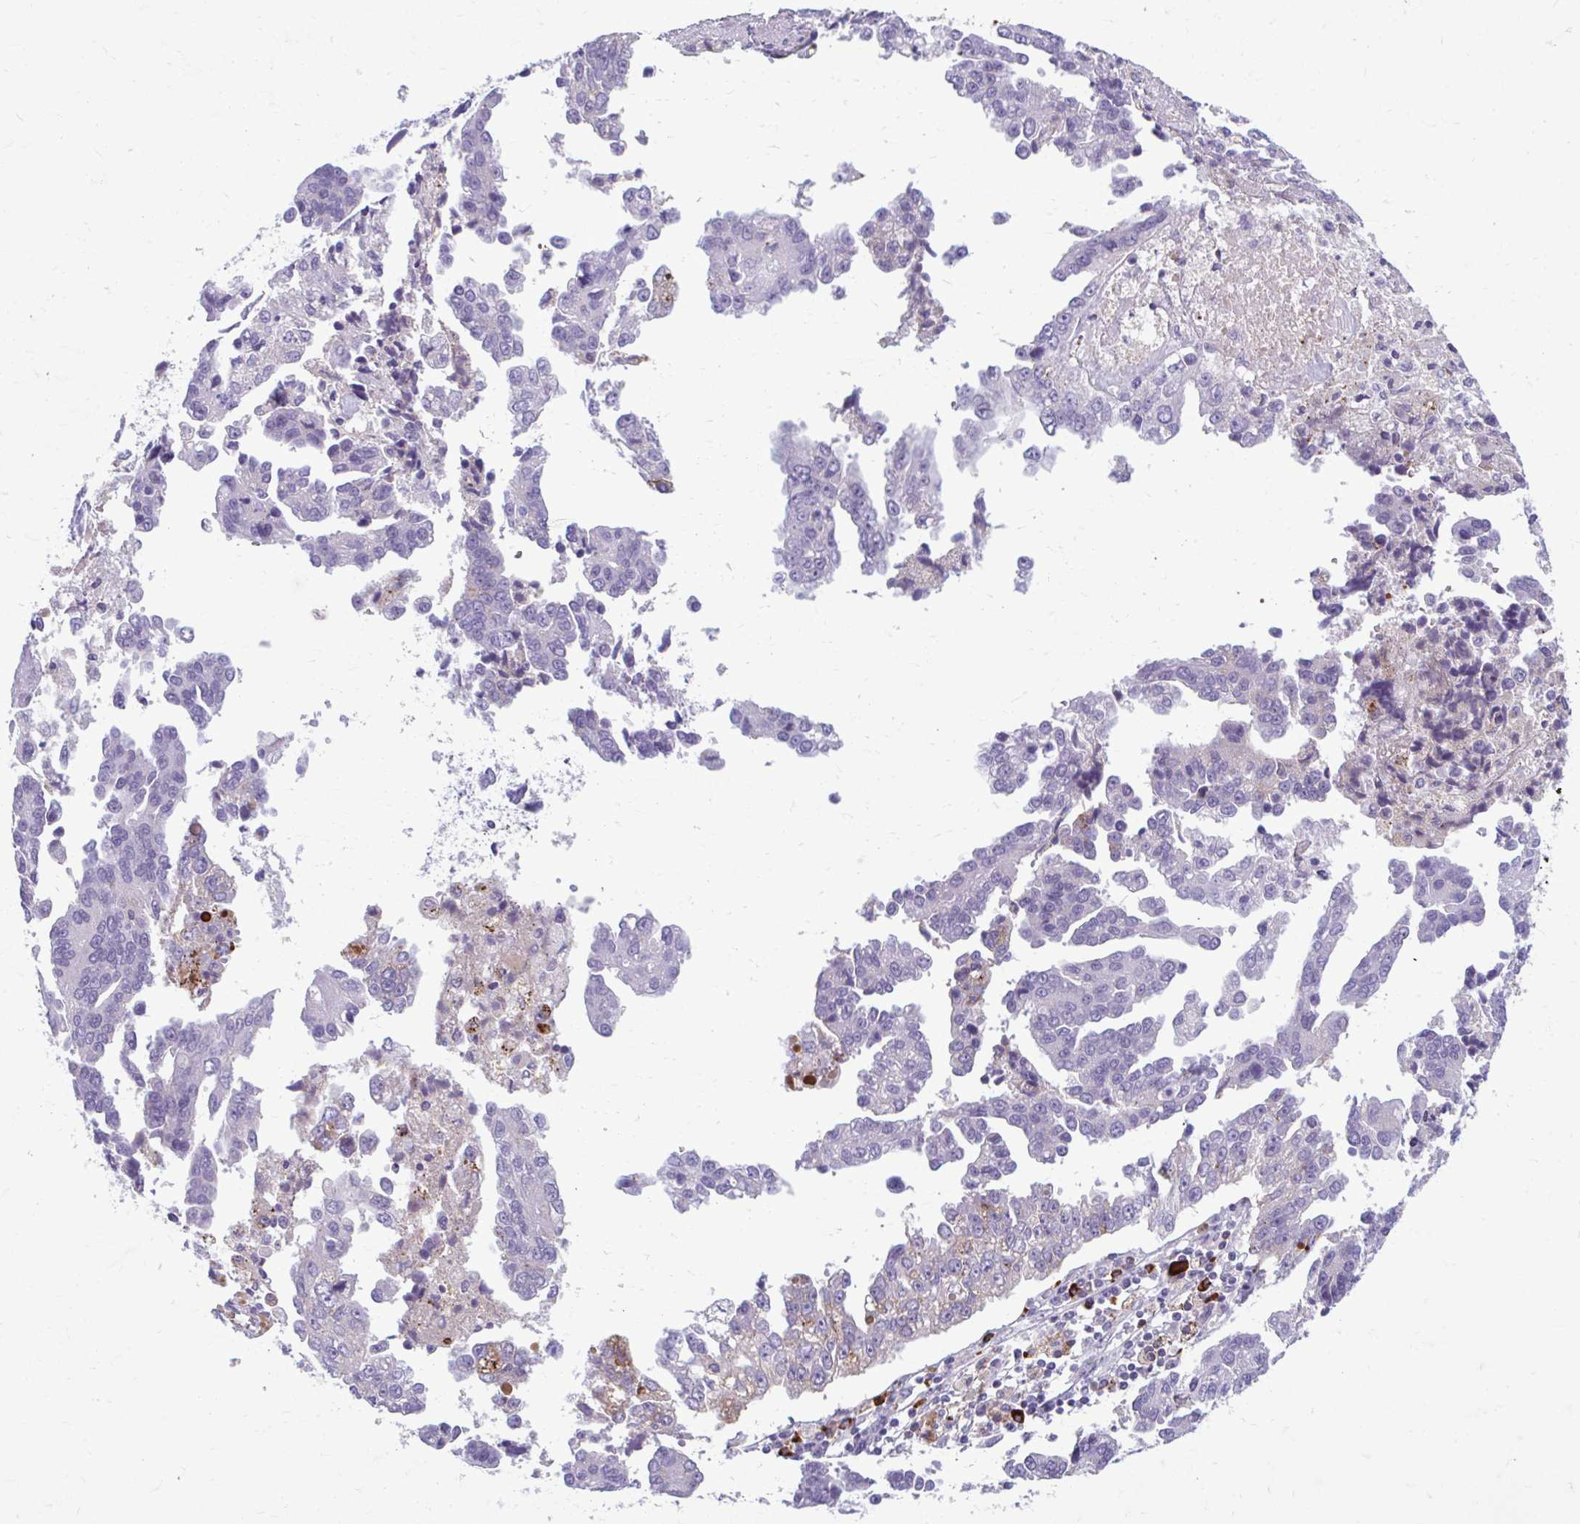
{"staining": {"intensity": "moderate", "quantity": "<25%", "location": "cytoplasmic/membranous"}, "tissue": "ovarian cancer", "cell_type": "Tumor cells", "image_type": "cancer", "snomed": [{"axis": "morphology", "description": "Cystadenocarcinoma, serous, NOS"}, {"axis": "topography", "description": "Ovary"}], "caption": "Immunohistochemistry (IHC) staining of serous cystadenocarcinoma (ovarian), which reveals low levels of moderate cytoplasmic/membranous expression in about <25% of tumor cells indicating moderate cytoplasmic/membranous protein staining. The staining was performed using DAB (3,3'-diaminobenzidine) (brown) for protein detection and nuclei were counterstained in hematoxylin (blue).", "gene": "C12orf71", "patient": {"sex": "female", "age": 75}}